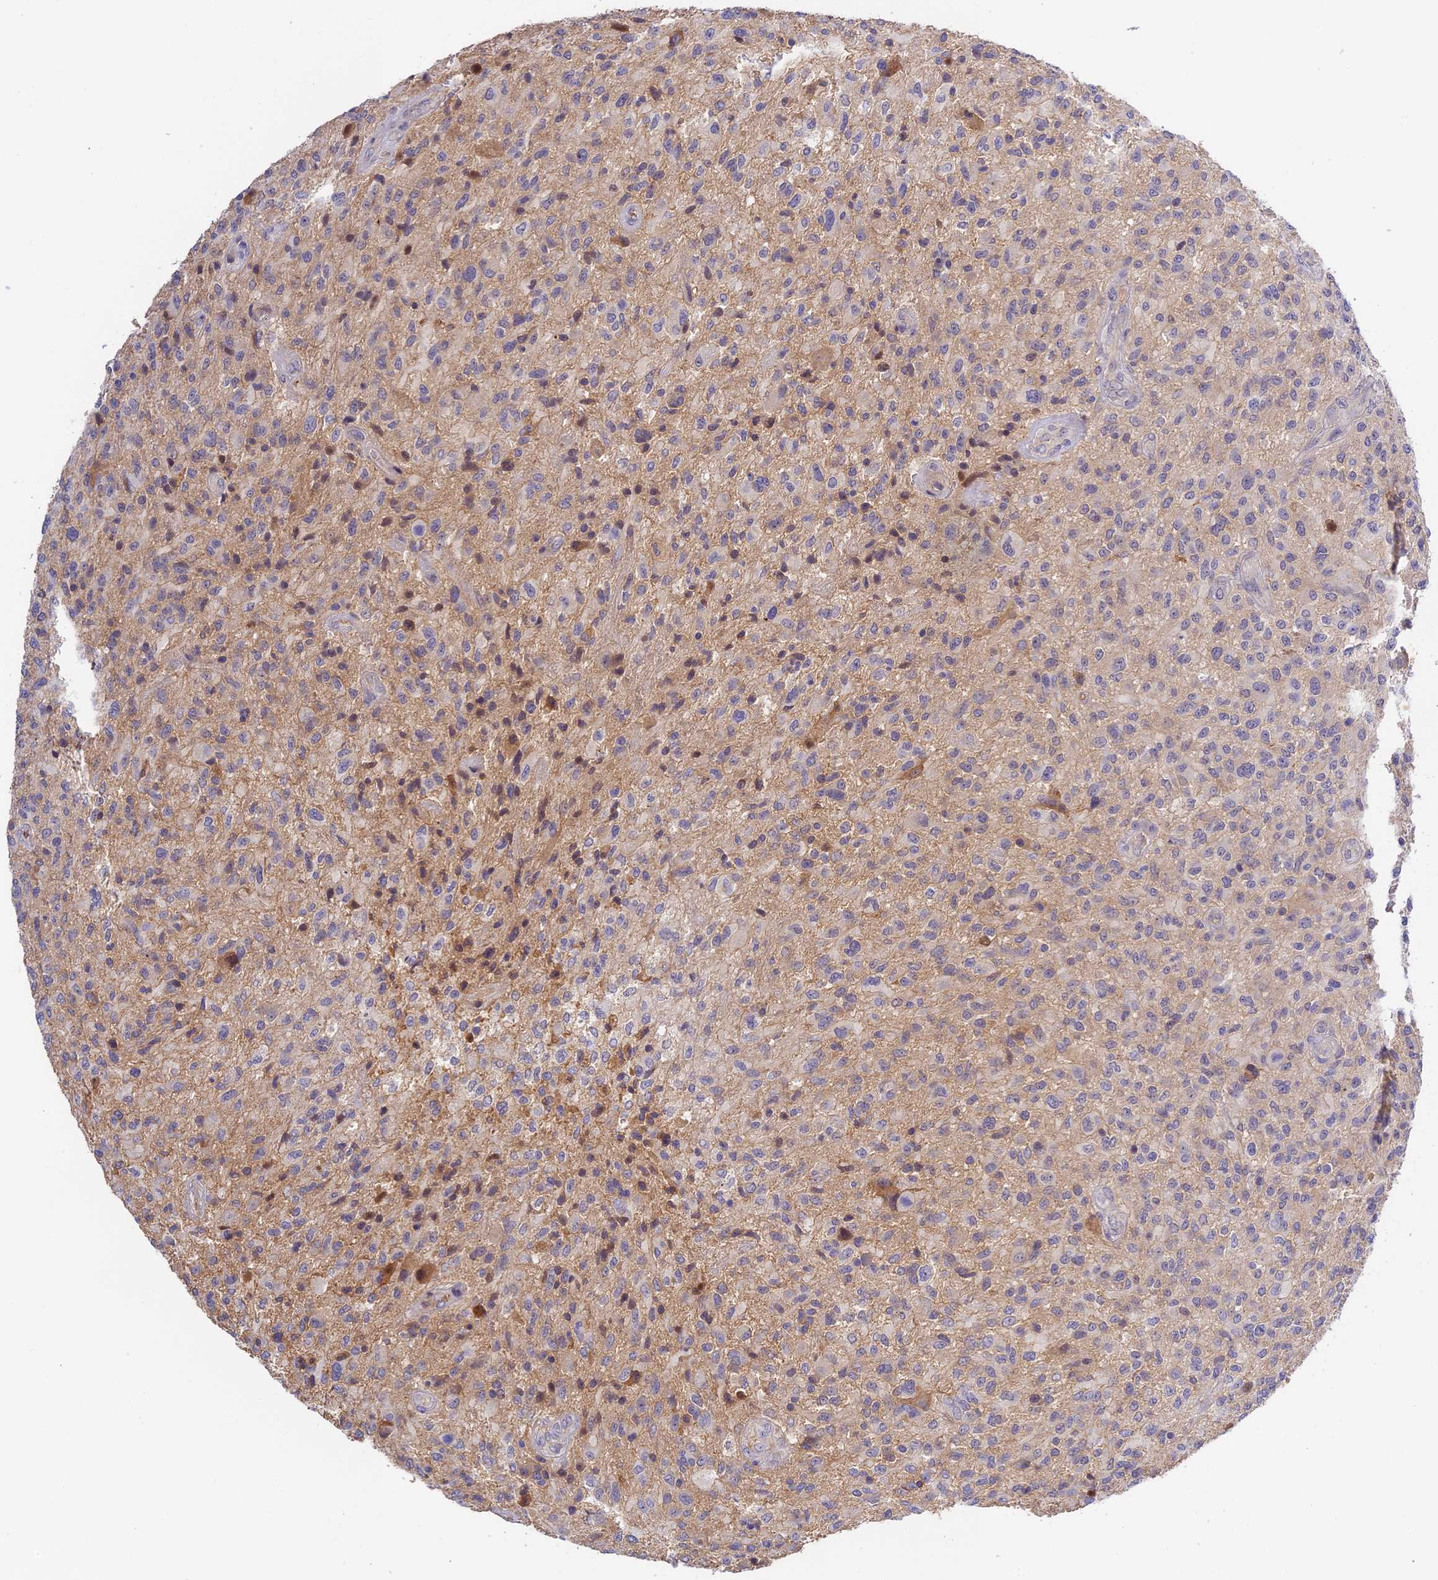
{"staining": {"intensity": "weak", "quantity": "<25%", "location": "cytoplasmic/membranous"}, "tissue": "glioma", "cell_type": "Tumor cells", "image_type": "cancer", "snomed": [{"axis": "morphology", "description": "Glioma, malignant, High grade"}, {"axis": "topography", "description": "Brain"}], "caption": "DAB immunohistochemical staining of glioma reveals no significant positivity in tumor cells.", "gene": "ADGRD1", "patient": {"sex": "male", "age": 47}}